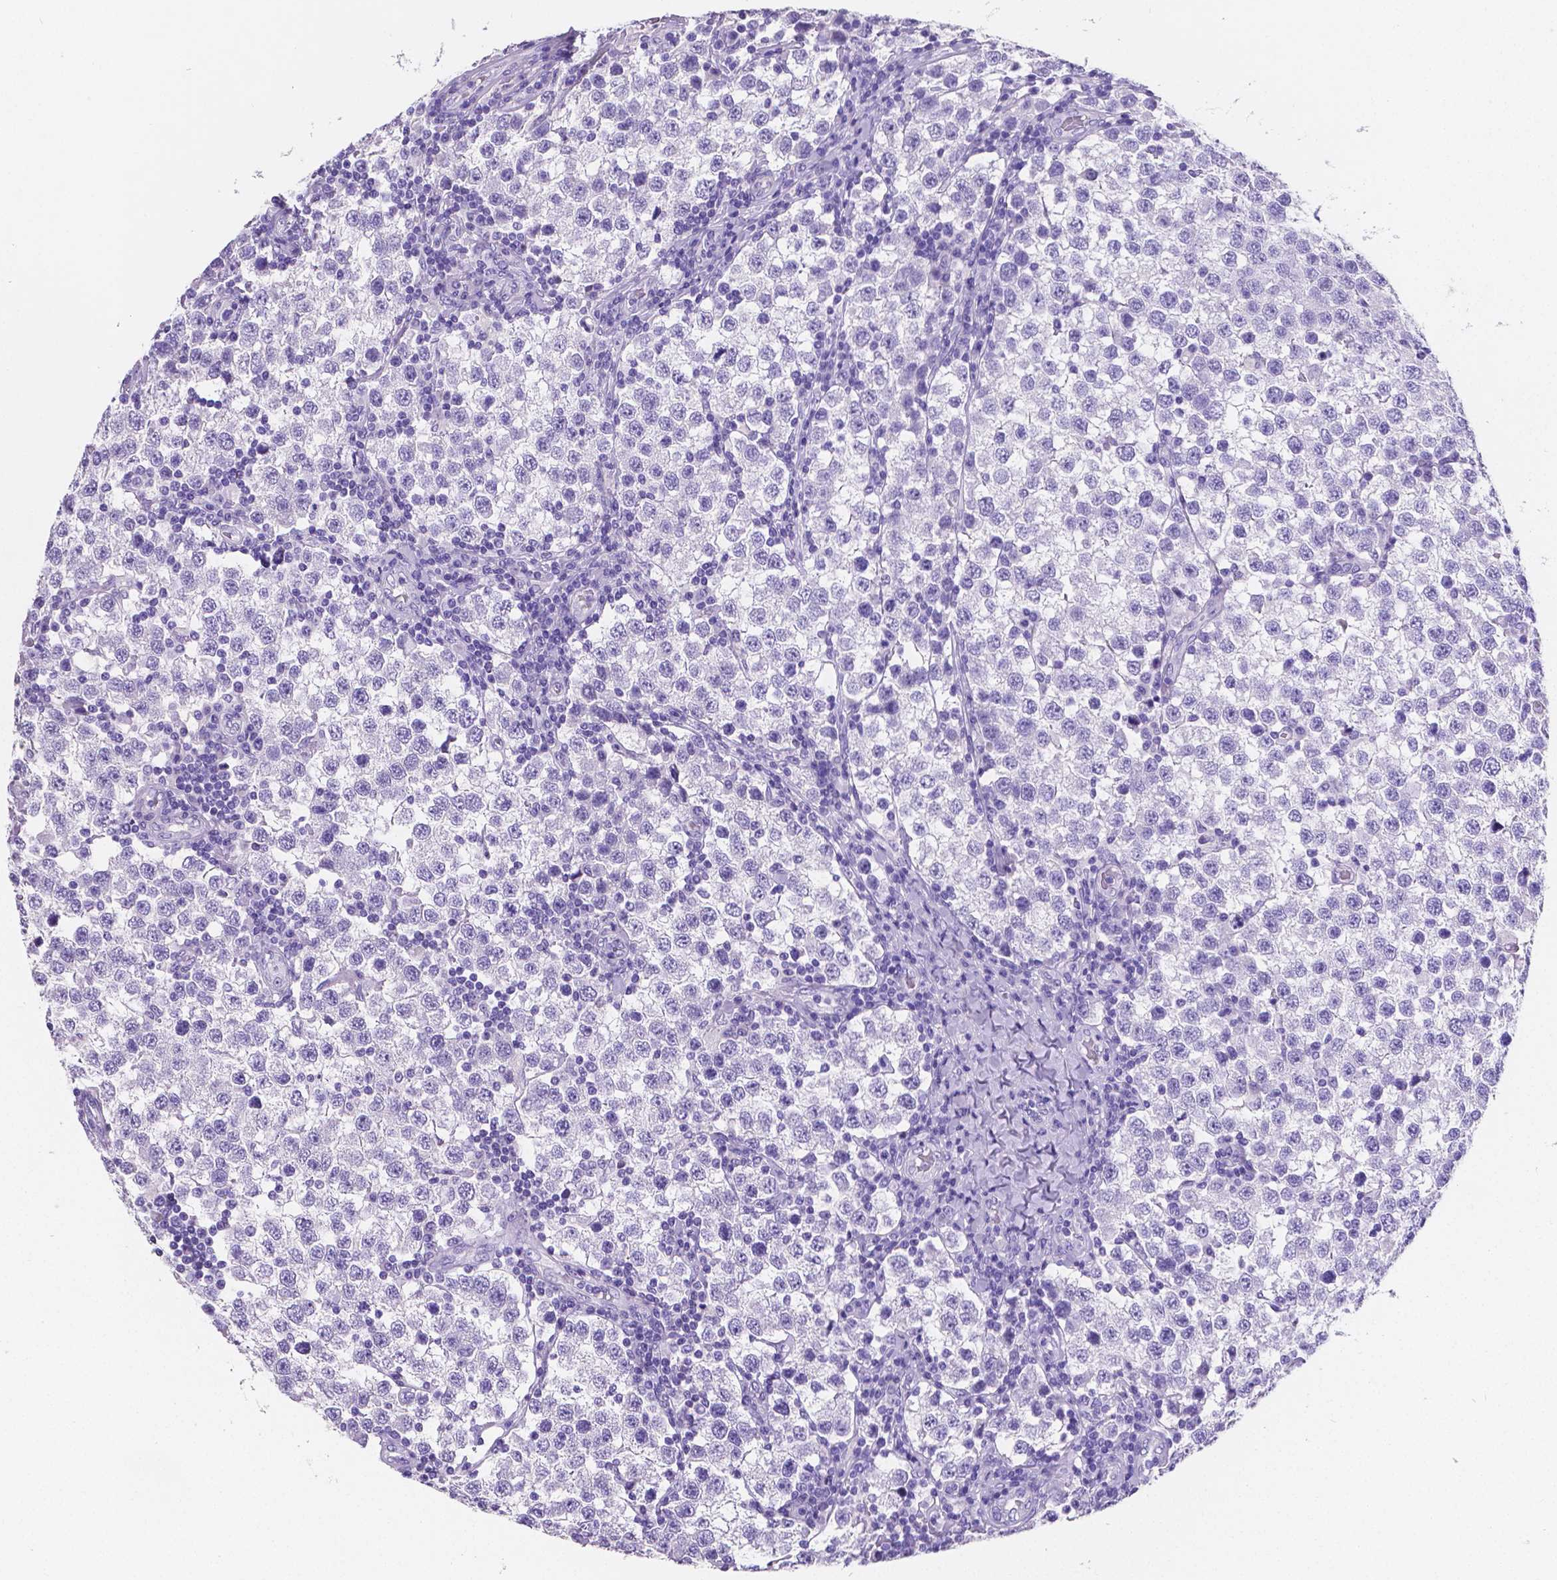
{"staining": {"intensity": "negative", "quantity": "none", "location": "none"}, "tissue": "testis cancer", "cell_type": "Tumor cells", "image_type": "cancer", "snomed": [{"axis": "morphology", "description": "Seminoma, NOS"}, {"axis": "topography", "description": "Testis"}], "caption": "Tumor cells are negative for brown protein staining in testis cancer (seminoma). (DAB immunohistochemistry visualized using brightfield microscopy, high magnification).", "gene": "SATB2", "patient": {"sex": "male", "age": 34}}